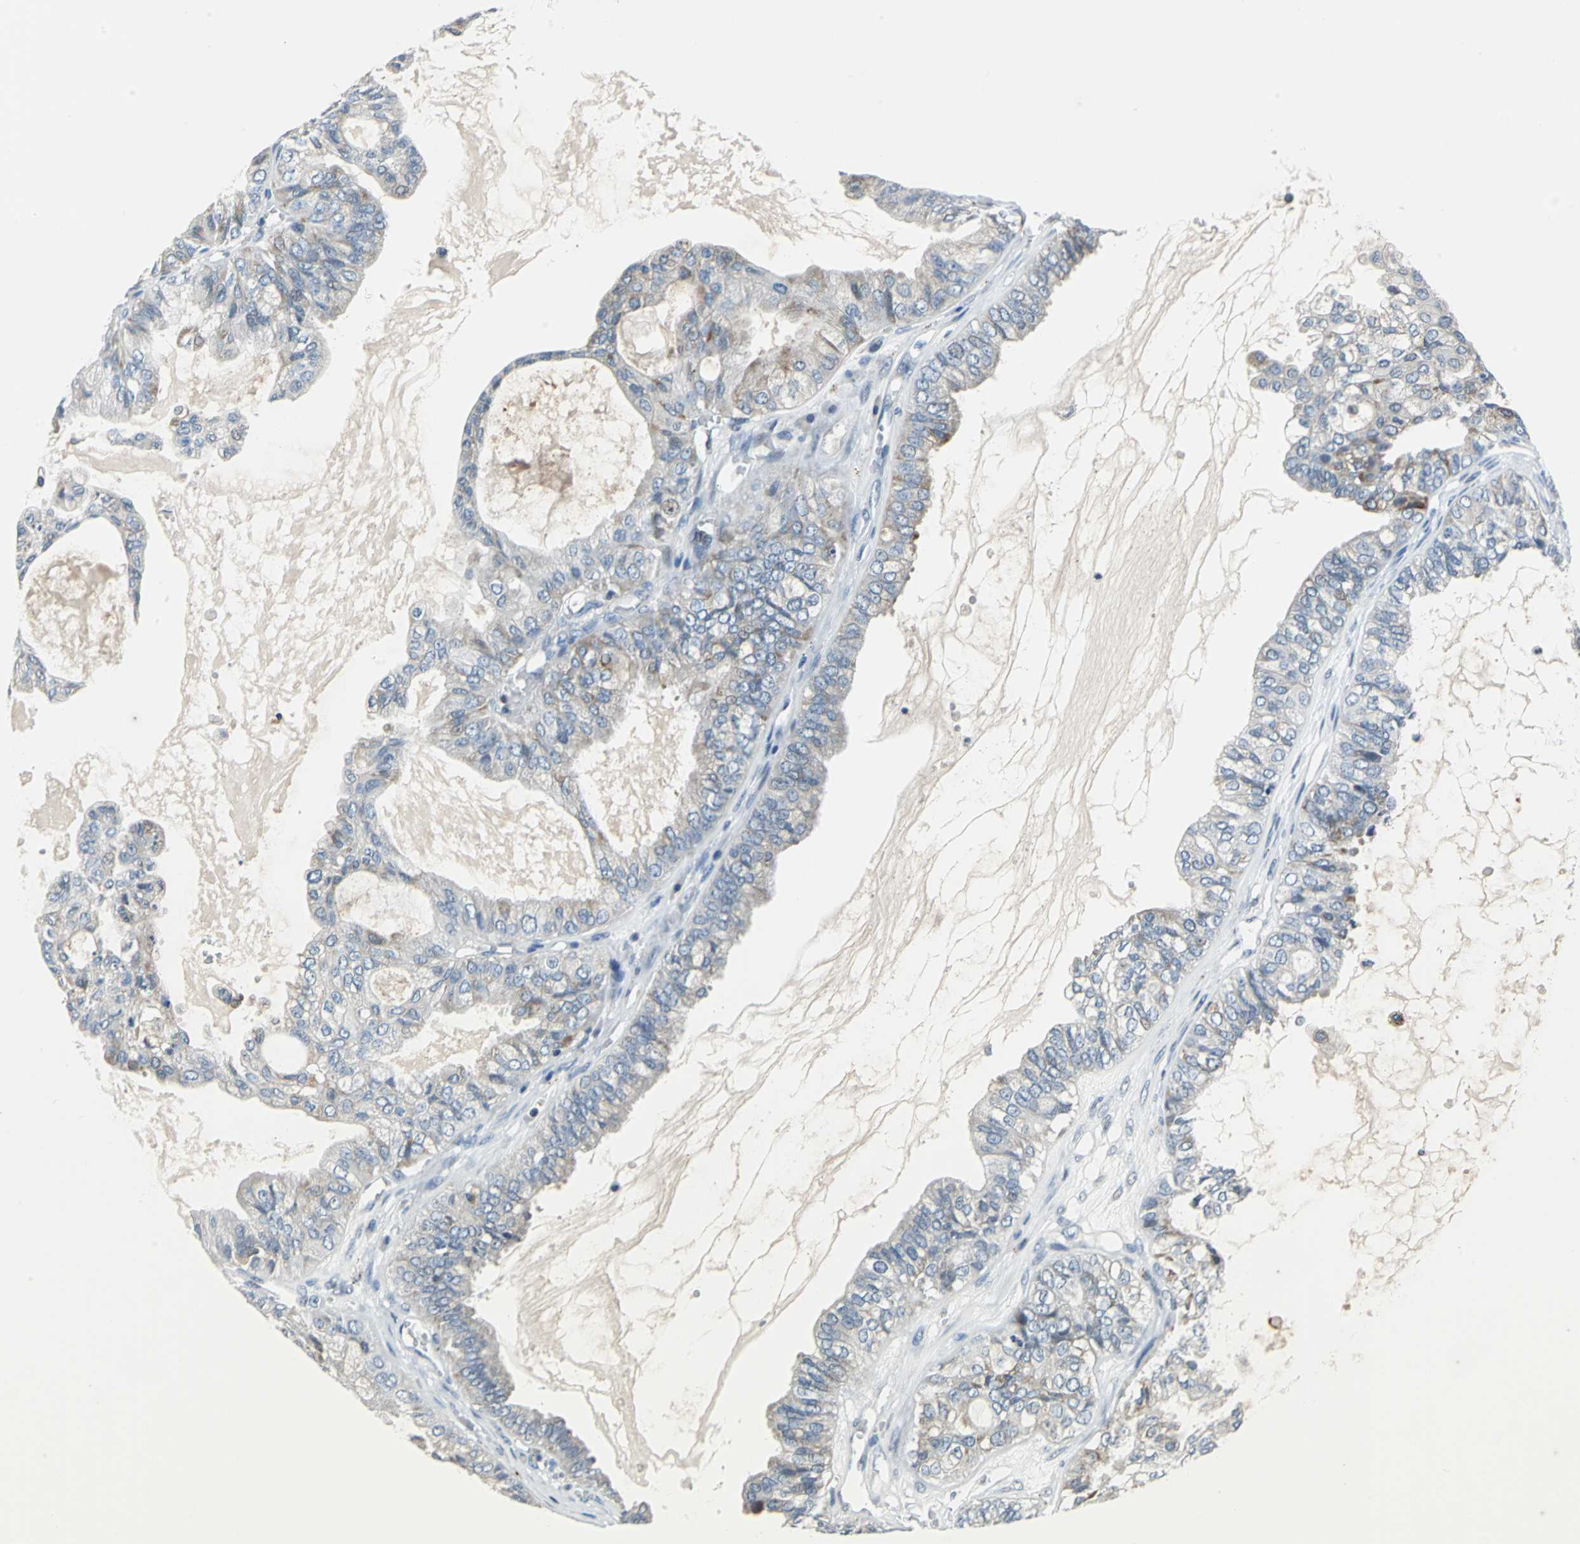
{"staining": {"intensity": "weak", "quantity": "25%-75%", "location": "cytoplasmic/membranous"}, "tissue": "ovarian cancer", "cell_type": "Tumor cells", "image_type": "cancer", "snomed": [{"axis": "morphology", "description": "Carcinoma, NOS"}, {"axis": "morphology", "description": "Carcinoma, endometroid"}, {"axis": "topography", "description": "Ovary"}], "caption": "Protein expression analysis of human ovarian endometroid carcinoma reveals weak cytoplasmic/membranous positivity in about 25%-75% of tumor cells. The protein is stained brown, and the nuclei are stained in blue (DAB IHC with brightfield microscopy, high magnification).", "gene": "HCFC2", "patient": {"sex": "female", "age": 50}}